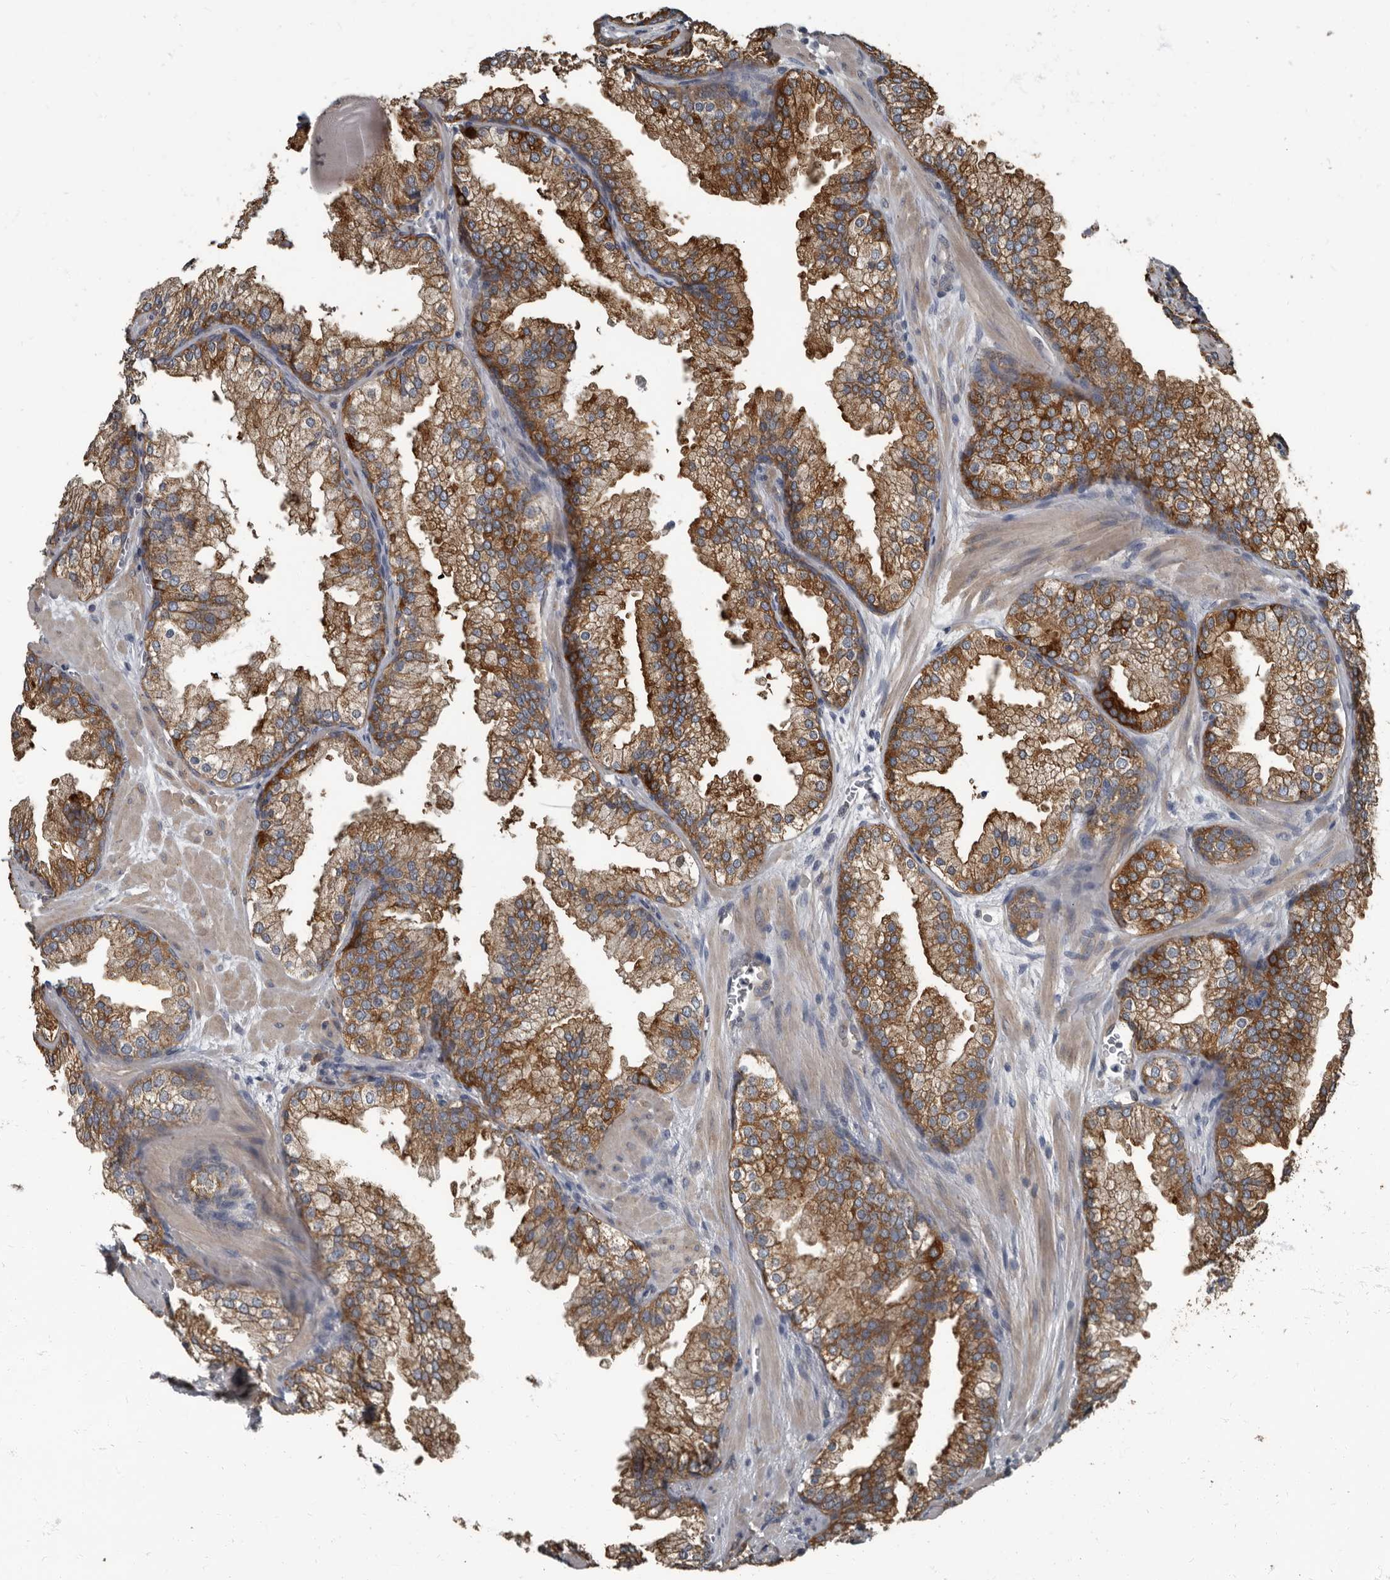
{"staining": {"intensity": "strong", "quantity": ">75%", "location": "cytoplasmic/membranous"}, "tissue": "prostate cancer", "cell_type": "Tumor cells", "image_type": "cancer", "snomed": [{"axis": "morphology", "description": "Adenocarcinoma, High grade"}, {"axis": "topography", "description": "Prostate"}], "caption": "Human prostate cancer (high-grade adenocarcinoma) stained for a protein (brown) exhibits strong cytoplasmic/membranous positive staining in about >75% of tumor cells.", "gene": "TPD52L1", "patient": {"sex": "male", "age": 62}}